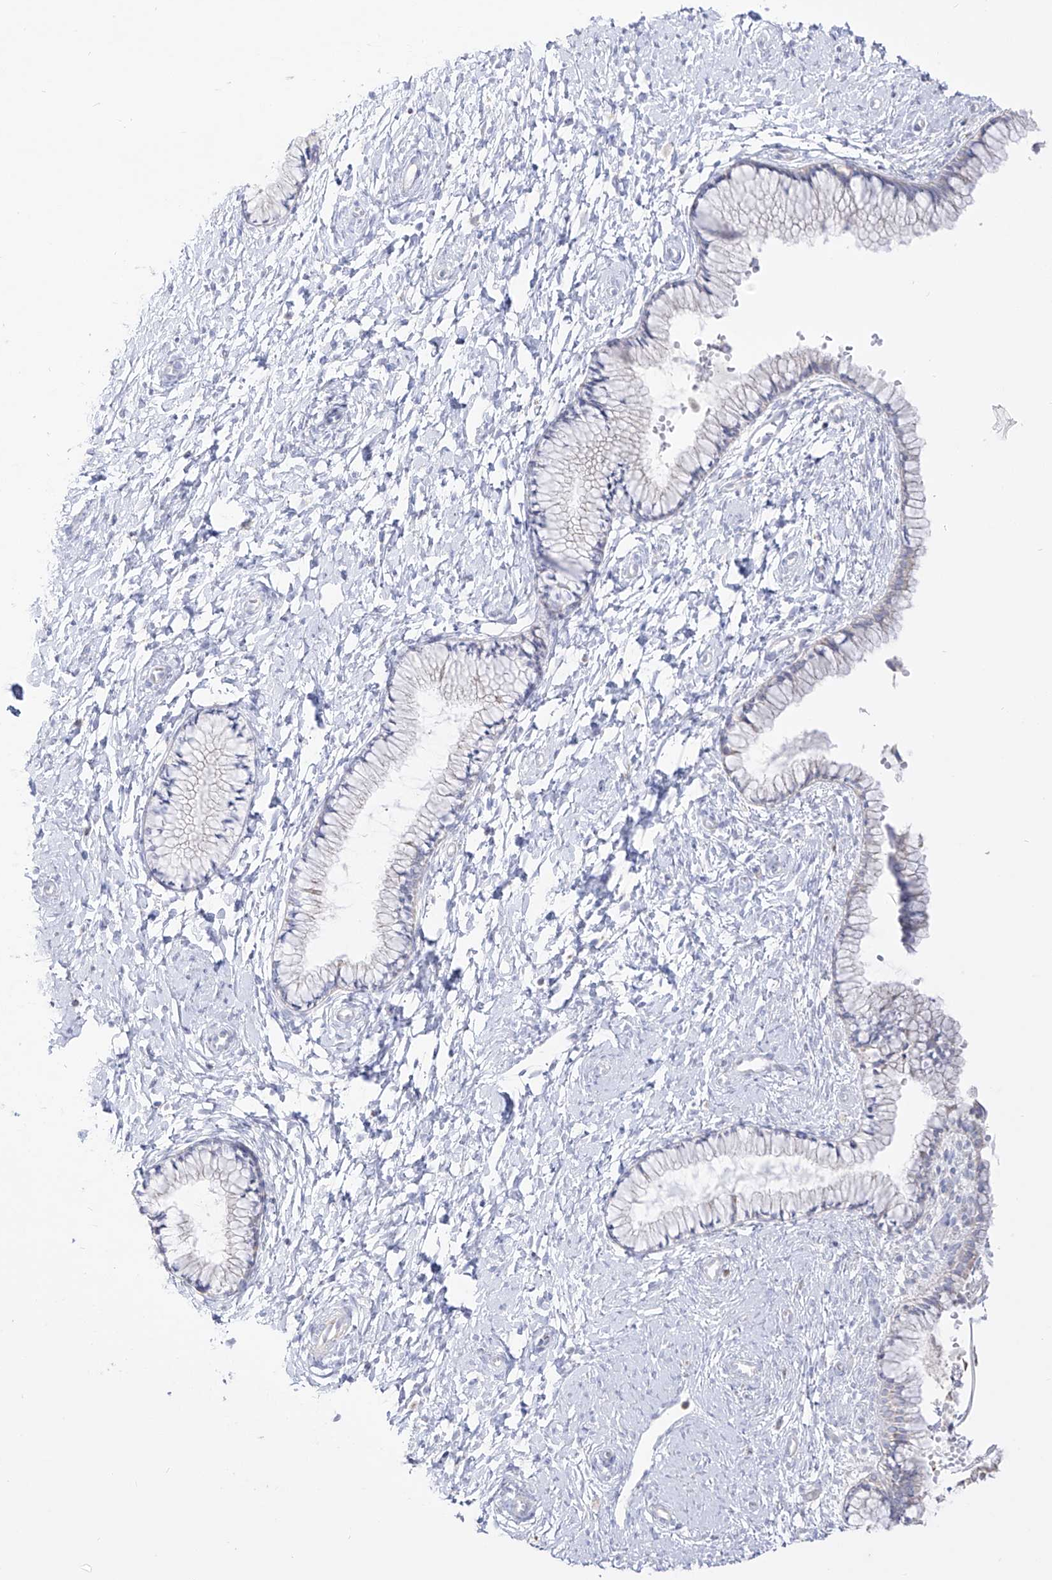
{"staining": {"intensity": "negative", "quantity": "none", "location": "none"}, "tissue": "cervix", "cell_type": "Glandular cells", "image_type": "normal", "snomed": [{"axis": "morphology", "description": "Normal tissue, NOS"}, {"axis": "topography", "description": "Cervix"}], "caption": "Immunohistochemistry (IHC) image of benign cervix: cervix stained with DAB demonstrates no significant protein positivity in glandular cells. (IHC, brightfield microscopy, high magnification).", "gene": "RCHY1", "patient": {"sex": "female", "age": 33}}